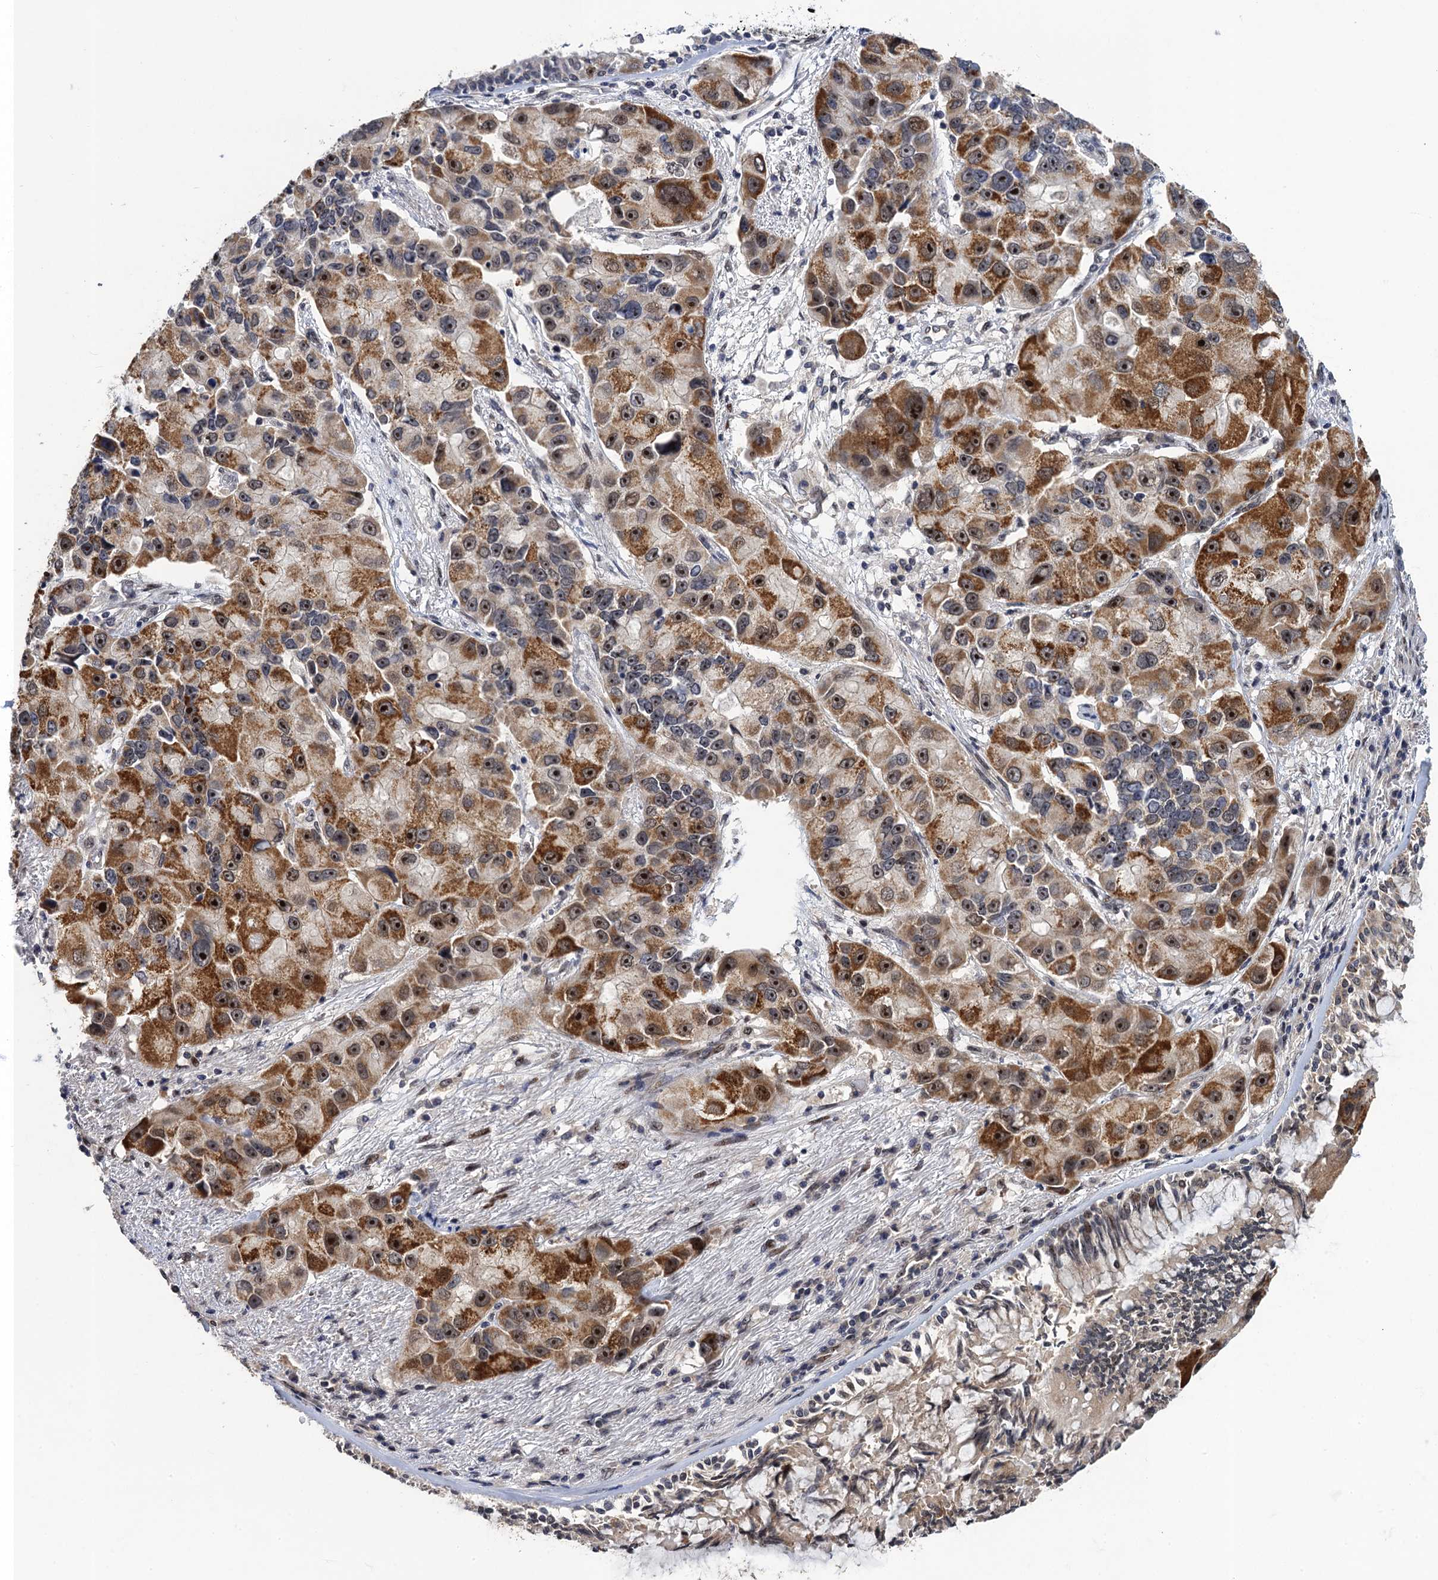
{"staining": {"intensity": "moderate", "quantity": "25%-75%", "location": "cytoplasmic/membranous,nuclear"}, "tissue": "lung cancer", "cell_type": "Tumor cells", "image_type": "cancer", "snomed": [{"axis": "morphology", "description": "Adenocarcinoma, NOS"}, {"axis": "topography", "description": "Lung"}], "caption": "Protein expression analysis of lung adenocarcinoma shows moderate cytoplasmic/membranous and nuclear staining in approximately 25%-75% of tumor cells. (DAB (3,3'-diaminobenzidine) = brown stain, brightfield microscopy at high magnification).", "gene": "ZAR1L", "patient": {"sex": "female", "age": 54}}